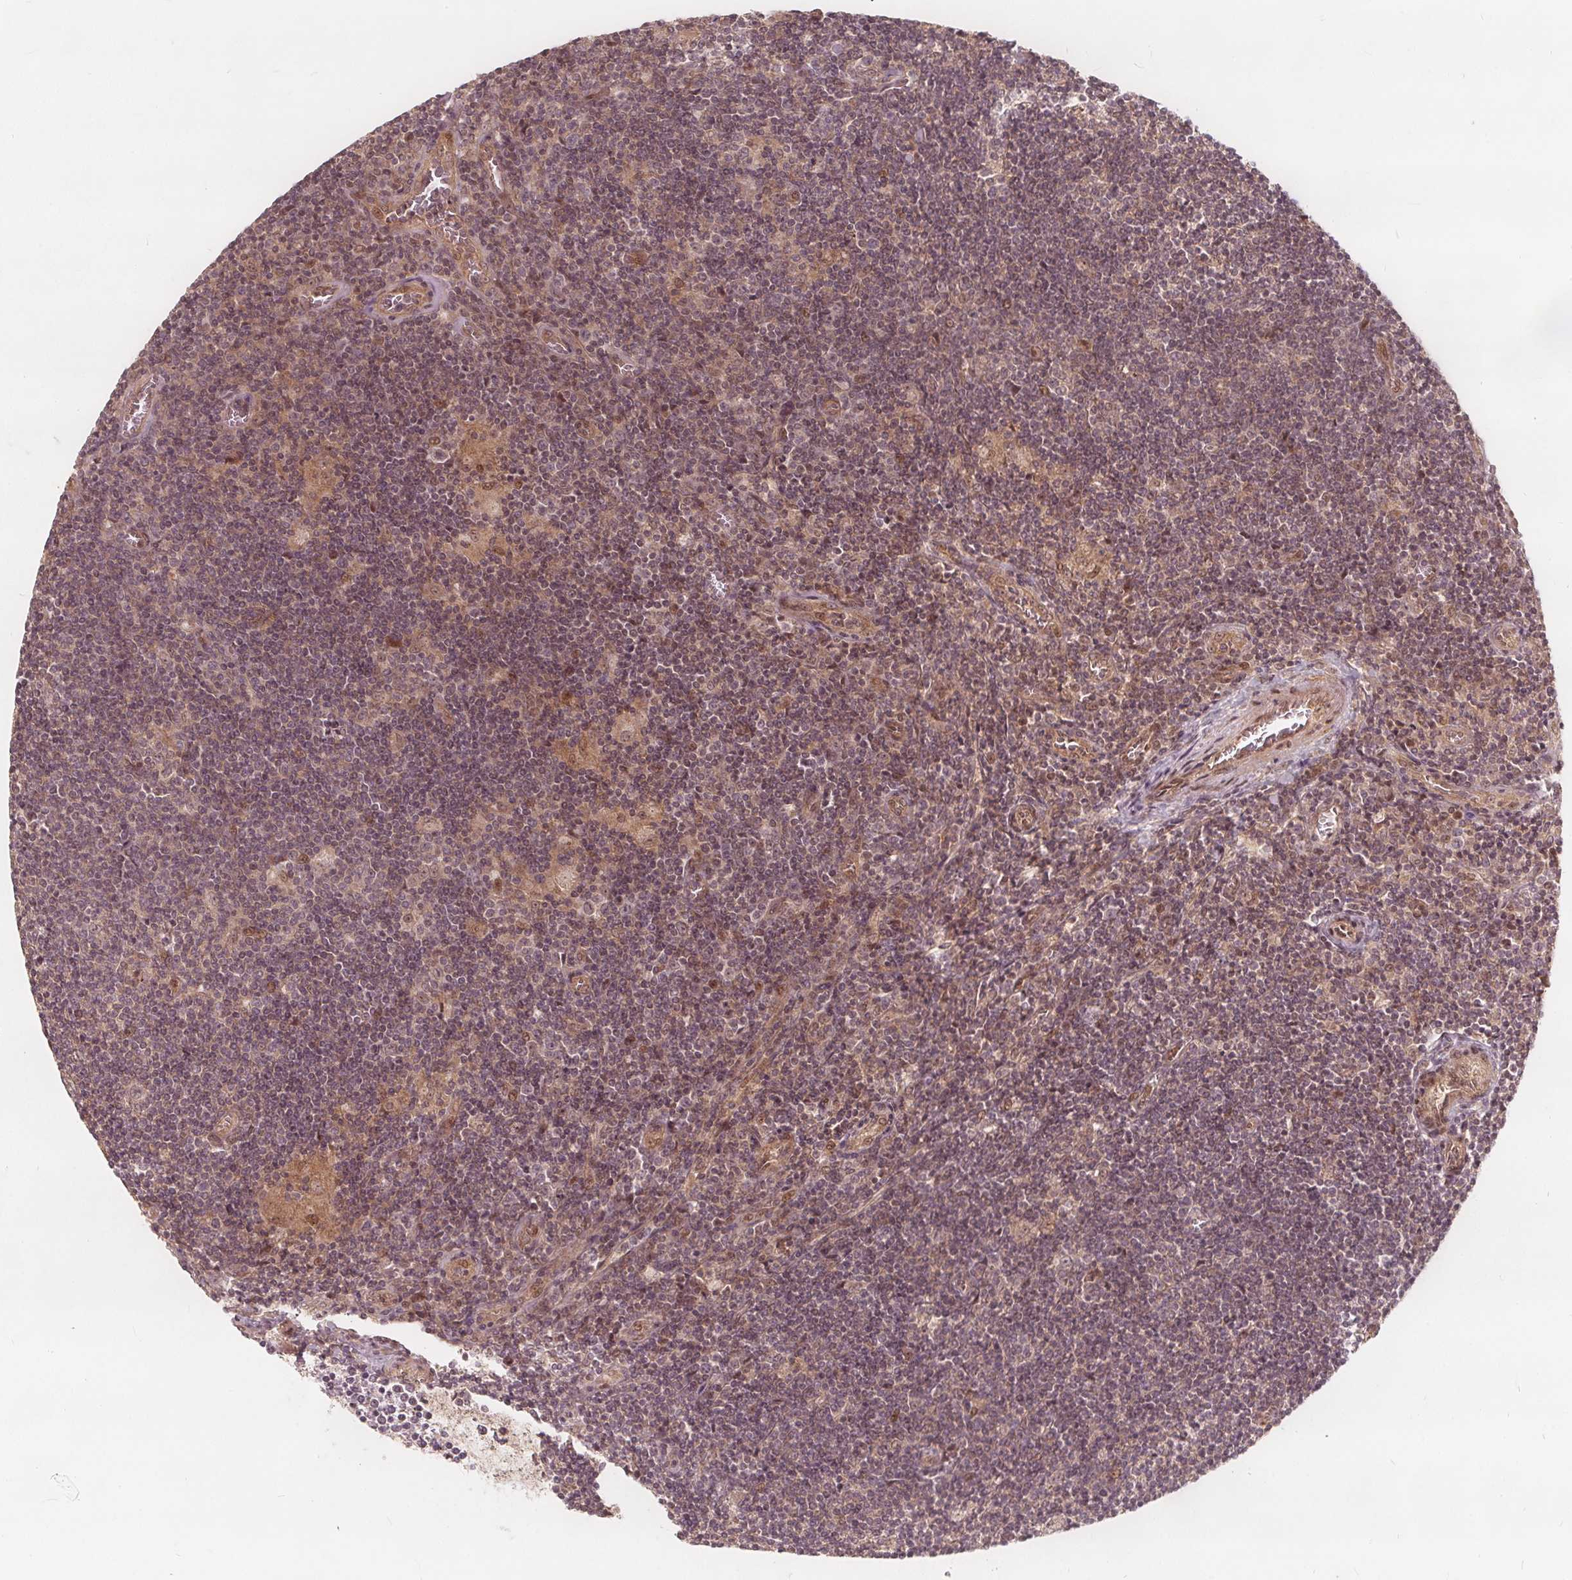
{"staining": {"intensity": "weak", "quantity": ">75%", "location": "nuclear"}, "tissue": "lymphoma", "cell_type": "Tumor cells", "image_type": "cancer", "snomed": [{"axis": "morphology", "description": "Hodgkin's disease, NOS"}, {"axis": "topography", "description": "Lymph node"}], "caption": "Tumor cells reveal low levels of weak nuclear staining in about >75% of cells in human Hodgkin's disease. (DAB (3,3'-diaminobenzidine) = brown stain, brightfield microscopy at high magnification).", "gene": "PPP1CB", "patient": {"sex": "male", "age": 40}}